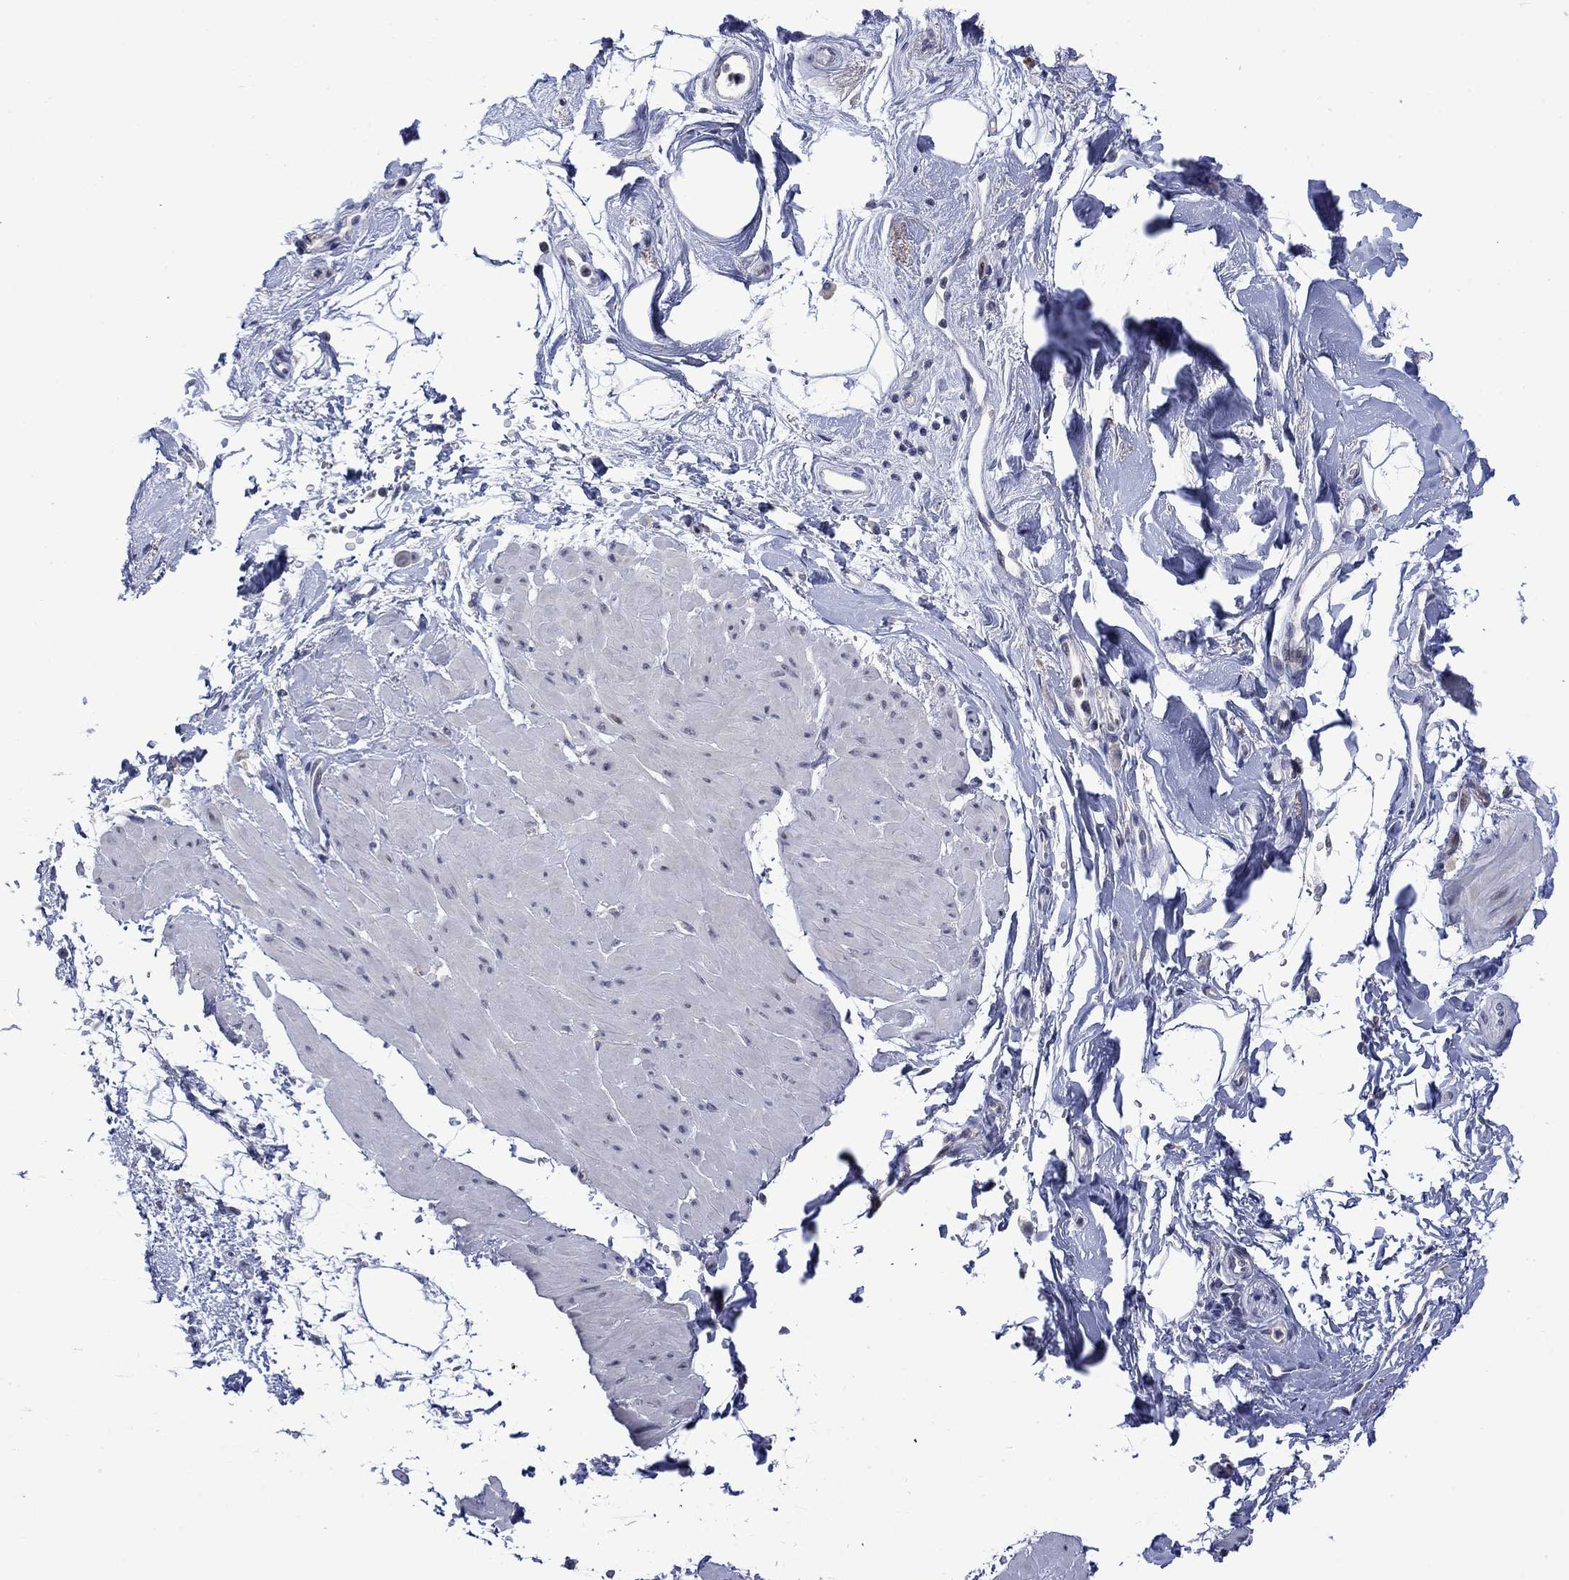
{"staining": {"intensity": "negative", "quantity": "none", "location": "none"}, "tissue": "smooth muscle", "cell_type": "Smooth muscle cells", "image_type": "normal", "snomed": [{"axis": "morphology", "description": "Normal tissue, NOS"}, {"axis": "topography", "description": "Adipose tissue"}, {"axis": "topography", "description": "Smooth muscle"}, {"axis": "topography", "description": "Peripheral nerve tissue"}], "caption": "Smooth muscle cells show no significant expression in benign smooth muscle.", "gene": "AGL", "patient": {"sex": "male", "age": 83}}